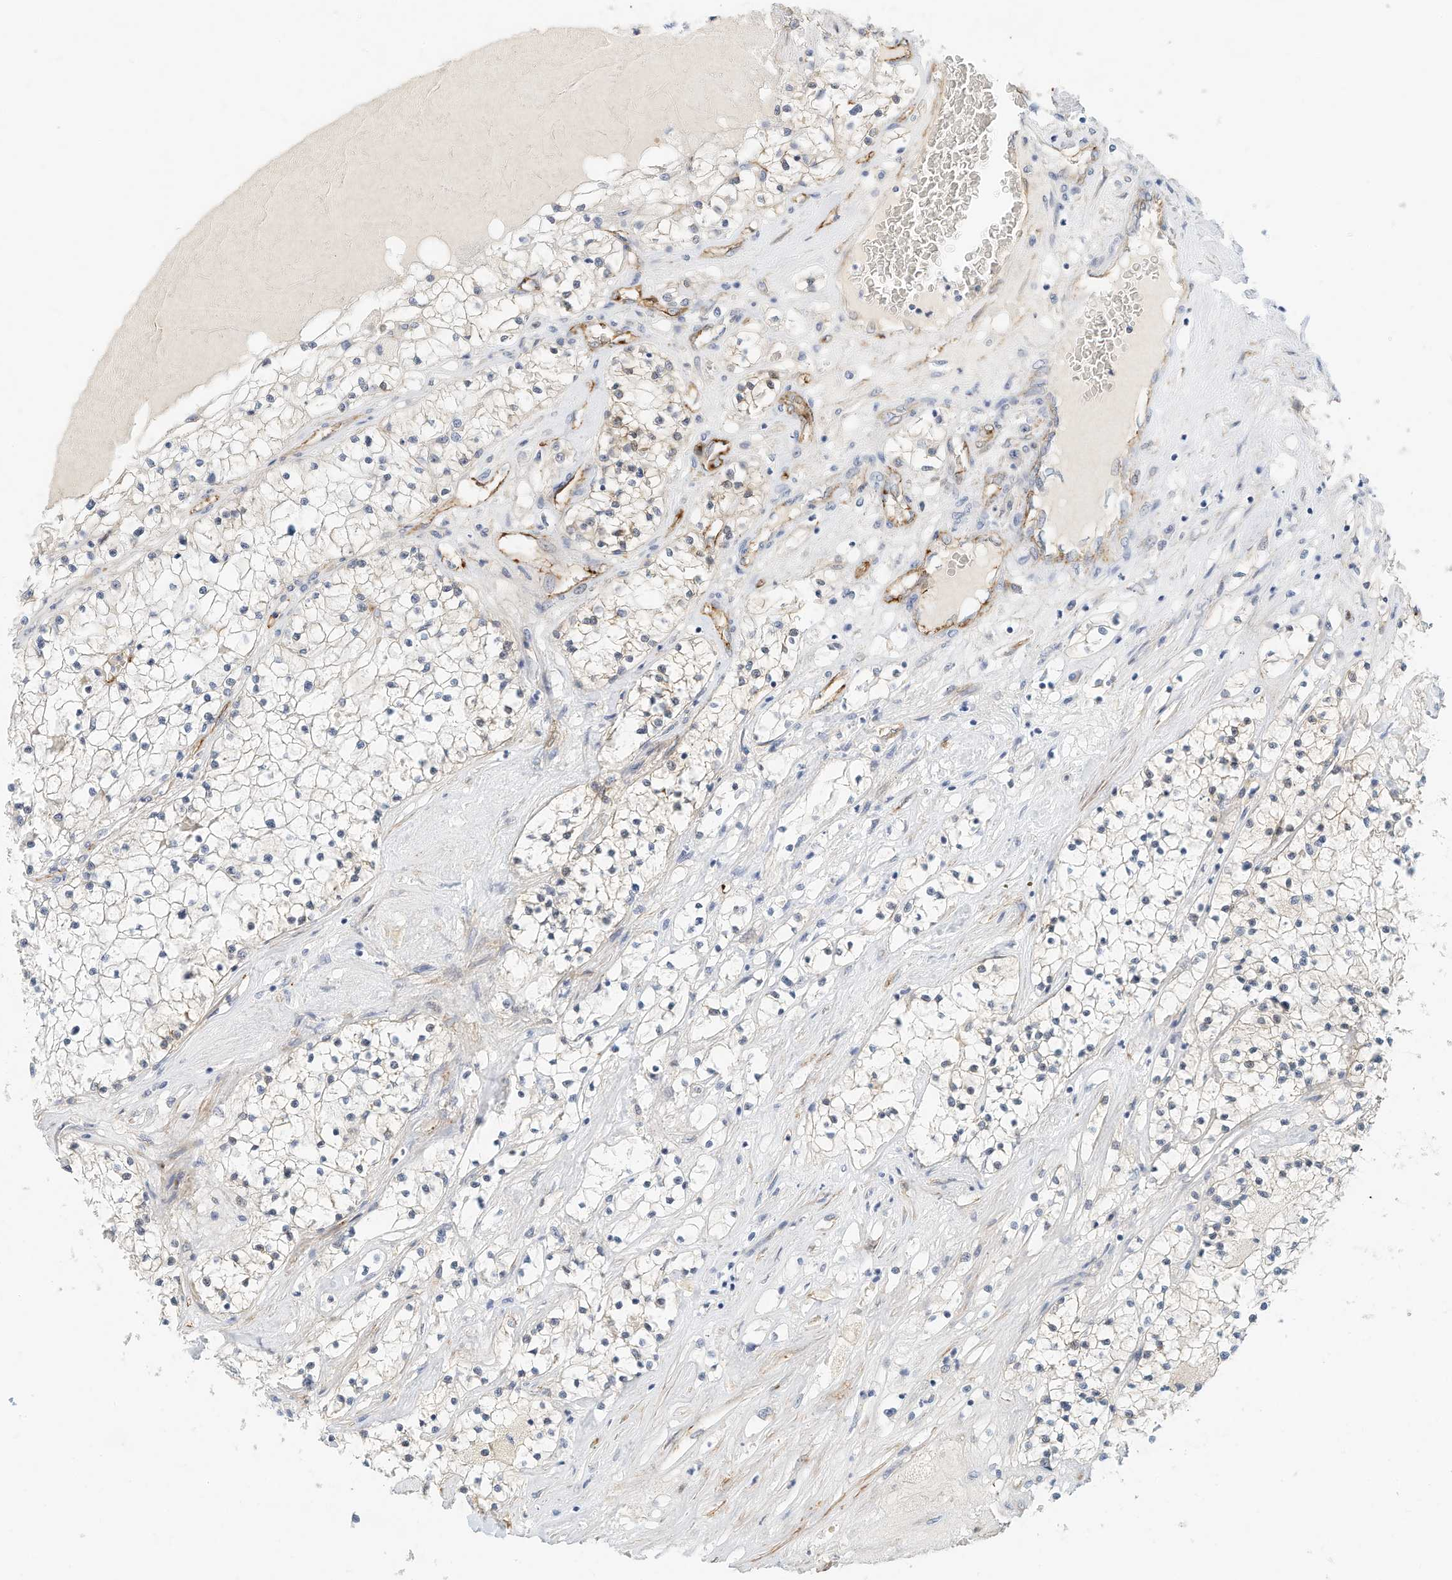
{"staining": {"intensity": "negative", "quantity": "none", "location": "none"}, "tissue": "renal cancer", "cell_type": "Tumor cells", "image_type": "cancer", "snomed": [{"axis": "morphology", "description": "Normal tissue, NOS"}, {"axis": "morphology", "description": "Adenocarcinoma, NOS"}, {"axis": "topography", "description": "Kidney"}], "caption": "Tumor cells show no significant protein staining in renal cancer (adenocarcinoma).", "gene": "ARHGAP28", "patient": {"sex": "male", "age": 68}}